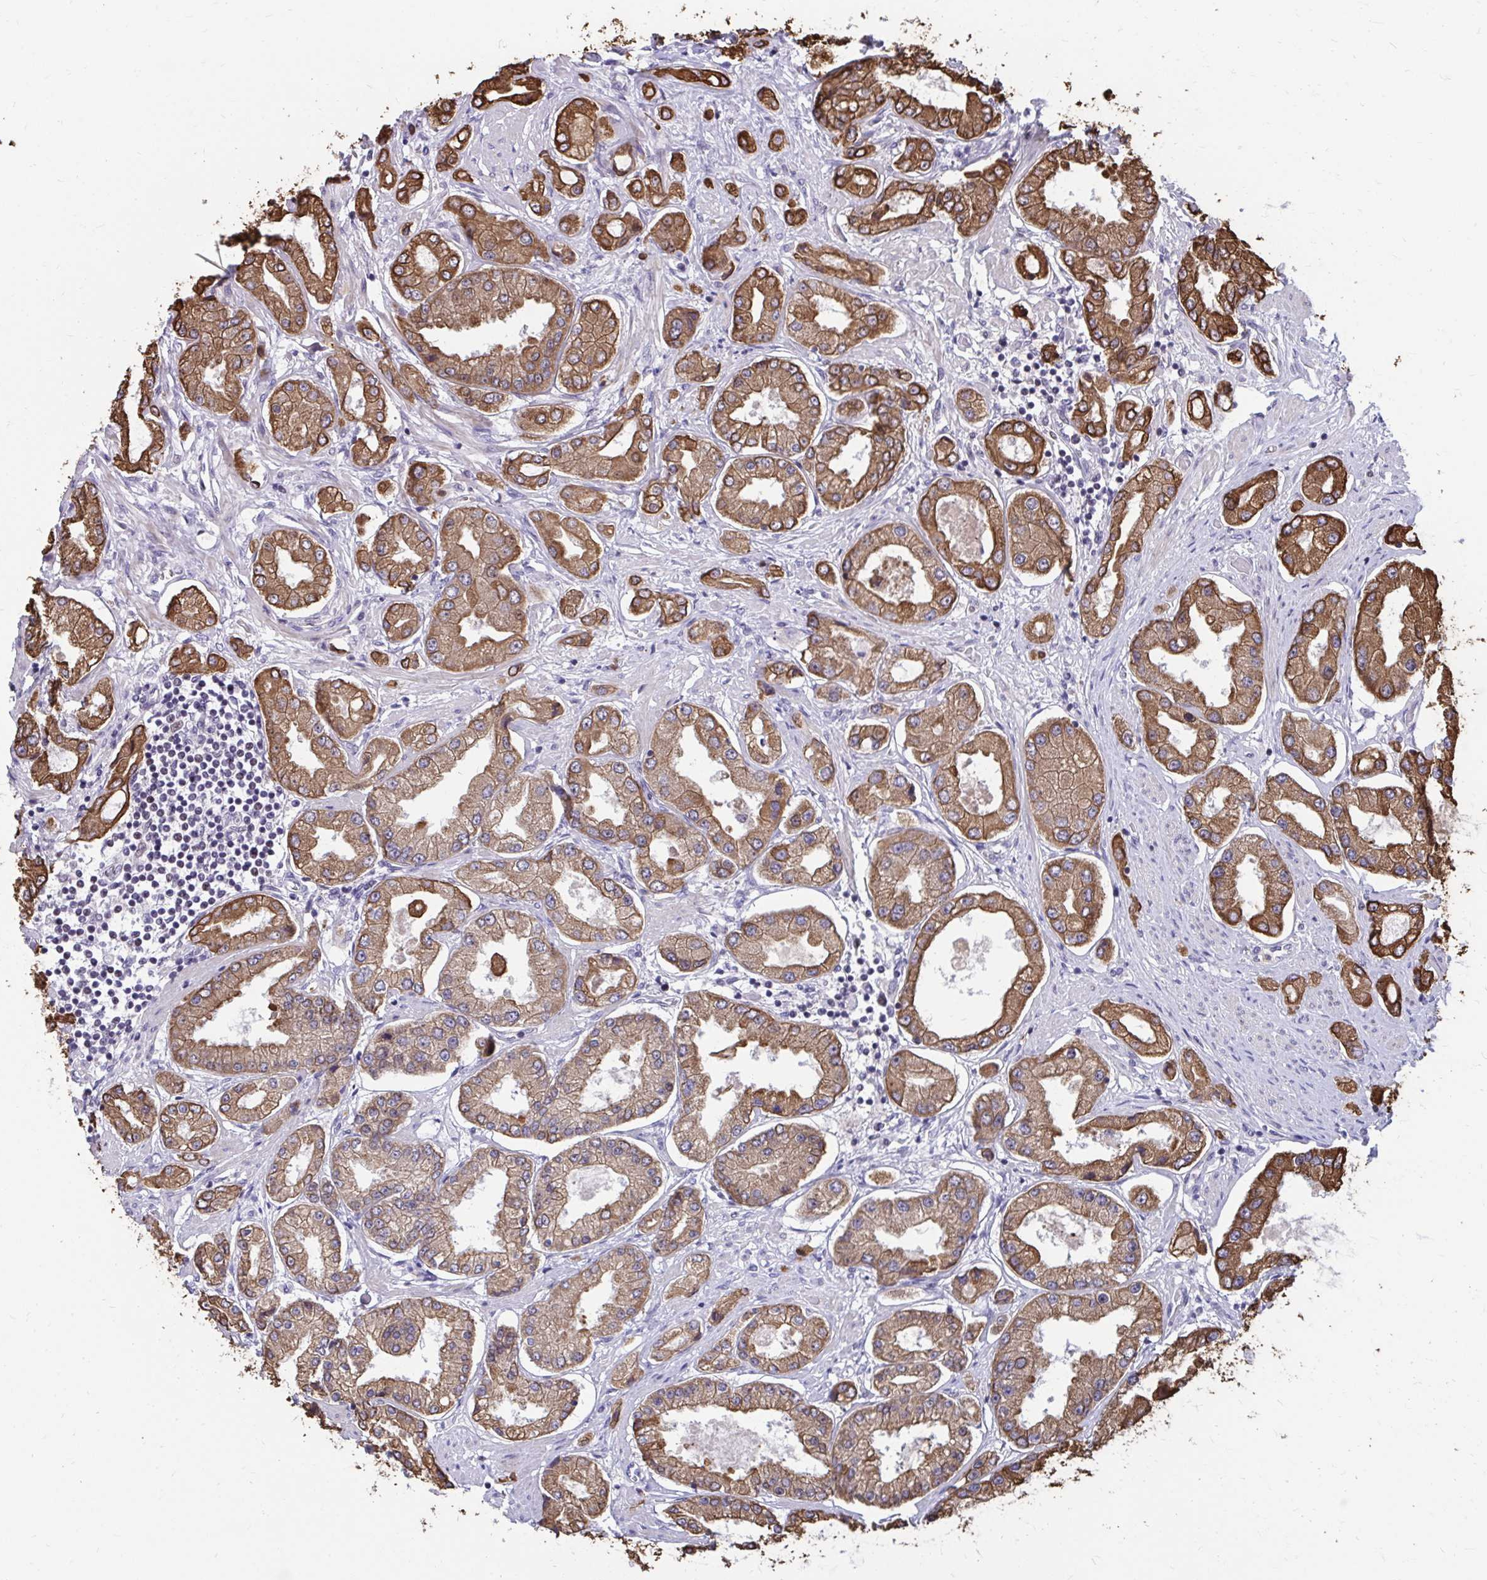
{"staining": {"intensity": "moderate", "quantity": ">75%", "location": "cytoplasmic/membranous"}, "tissue": "prostate cancer", "cell_type": "Tumor cells", "image_type": "cancer", "snomed": [{"axis": "morphology", "description": "Adenocarcinoma, High grade"}, {"axis": "topography", "description": "Prostate"}], "caption": "Moderate cytoplasmic/membranous protein staining is present in about >75% of tumor cells in high-grade adenocarcinoma (prostate).", "gene": "ANKRD30B", "patient": {"sex": "male", "age": 69}}